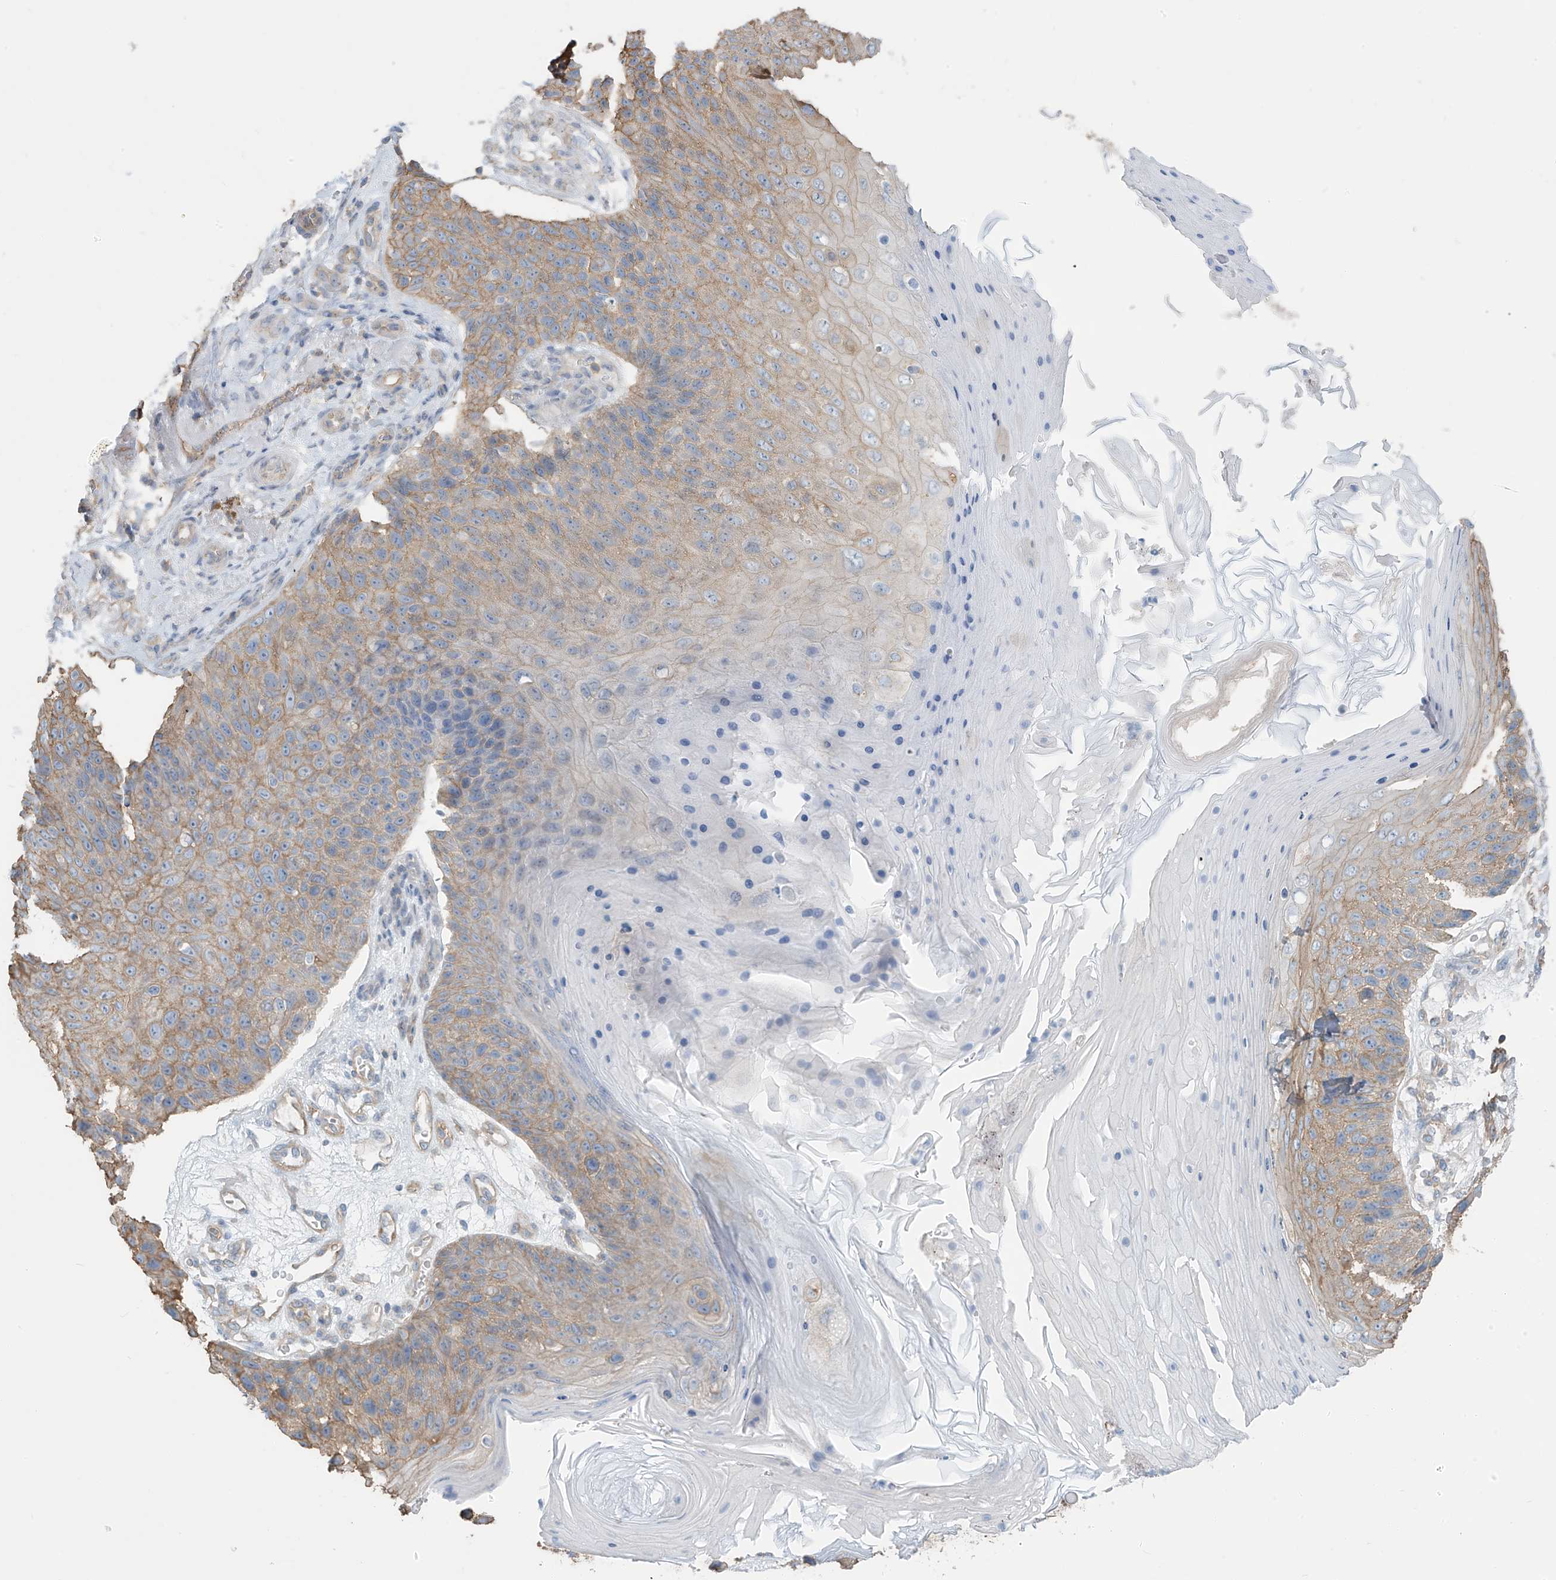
{"staining": {"intensity": "weak", "quantity": ">75%", "location": "cytoplasmic/membranous"}, "tissue": "skin cancer", "cell_type": "Tumor cells", "image_type": "cancer", "snomed": [{"axis": "morphology", "description": "Squamous cell carcinoma, NOS"}, {"axis": "topography", "description": "Skin"}], "caption": "Immunohistochemical staining of human skin cancer shows low levels of weak cytoplasmic/membranous protein staining in approximately >75% of tumor cells.", "gene": "ZNF846", "patient": {"sex": "female", "age": 88}}